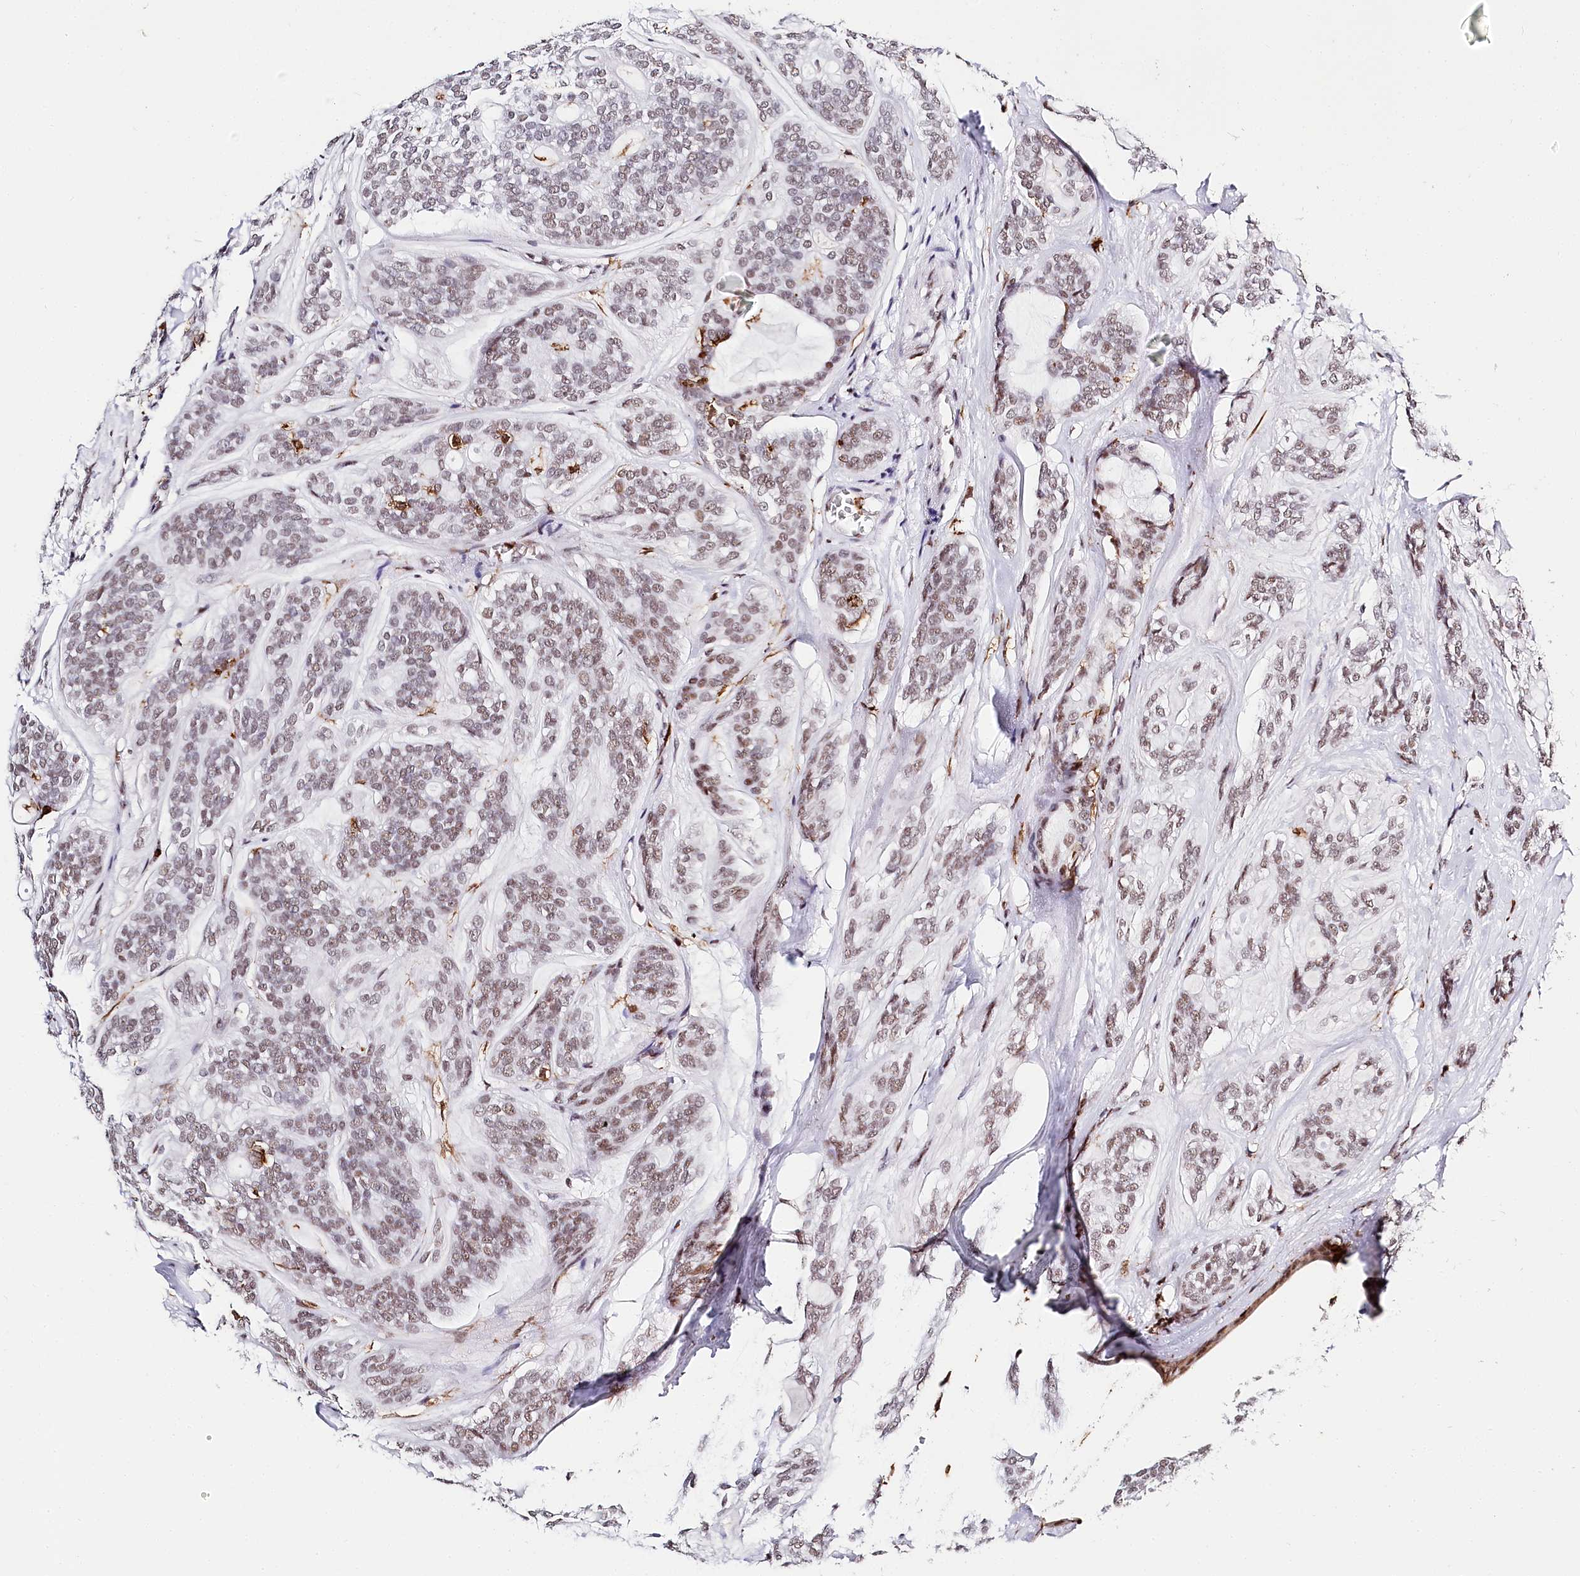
{"staining": {"intensity": "weak", "quantity": "25%-75%", "location": "nuclear"}, "tissue": "head and neck cancer", "cell_type": "Tumor cells", "image_type": "cancer", "snomed": [{"axis": "morphology", "description": "Adenocarcinoma, NOS"}, {"axis": "topography", "description": "Head-Neck"}], "caption": "Weak nuclear expression is identified in approximately 25%-75% of tumor cells in head and neck cancer. (Stains: DAB (3,3'-diaminobenzidine) in brown, nuclei in blue, Microscopy: brightfield microscopy at high magnification).", "gene": "BARD1", "patient": {"sex": "male", "age": 66}}